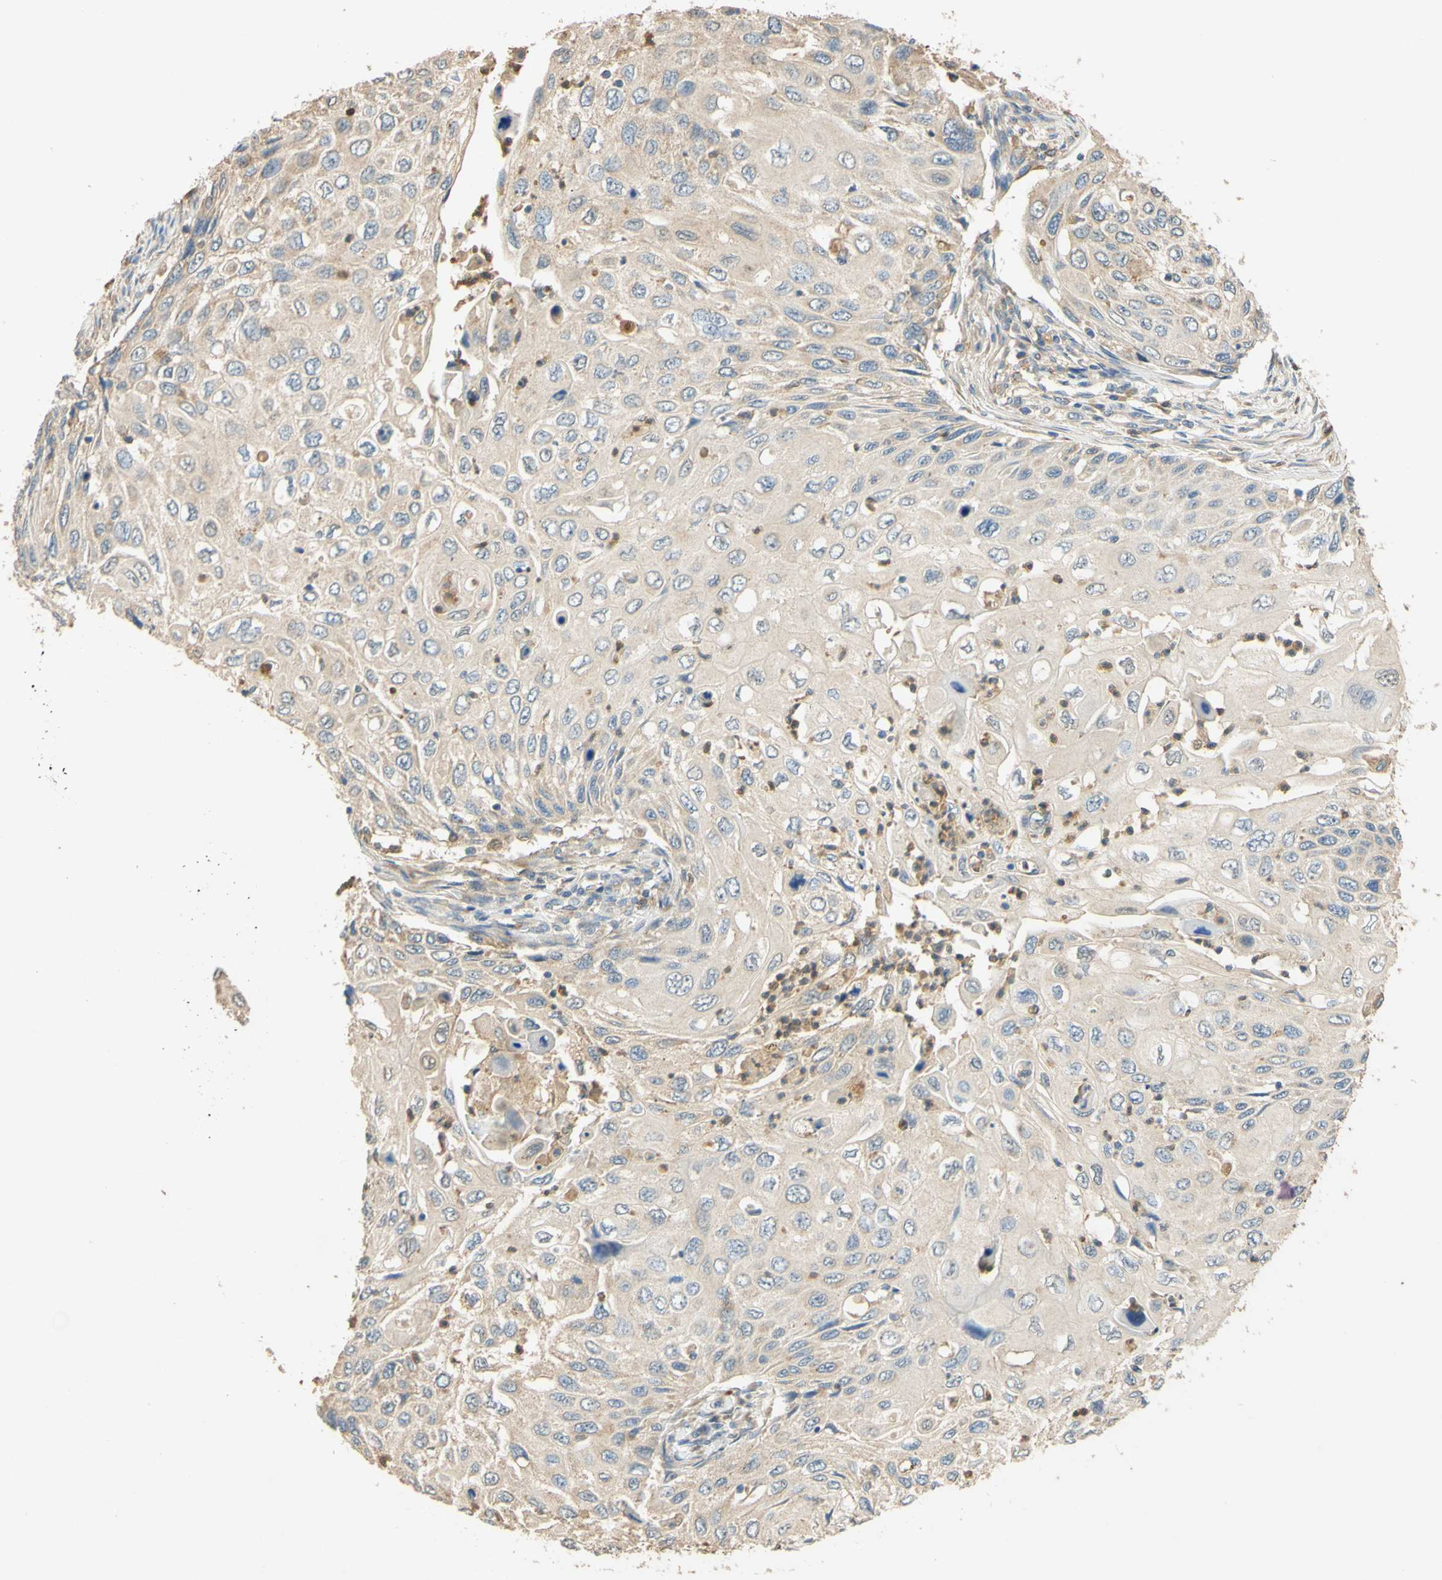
{"staining": {"intensity": "weak", "quantity": "<25%", "location": "cytoplasmic/membranous"}, "tissue": "cervical cancer", "cell_type": "Tumor cells", "image_type": "cancer", "snomed": [{"axis": "morphology", "description": "Squamous cell carcinoma, NOS"}, {"axis": "topography", "description": "Cervix"}], "caption": "Immunohistochemistry histopathology image of neoplastic tissue: human cervical cancer (squamous cell carcinoma) stained with DAB (3,3'-diaminobenzidine) exhibits no significant protein expression in tumor cells. The staining was performed using DAB to visualize the protein expression in brown, while the nuclei were stained in blue with hematoxylin (Magnification: 20x).", "gene": "ENTREP2", "patient": {"sex": "female", "age": 70}}